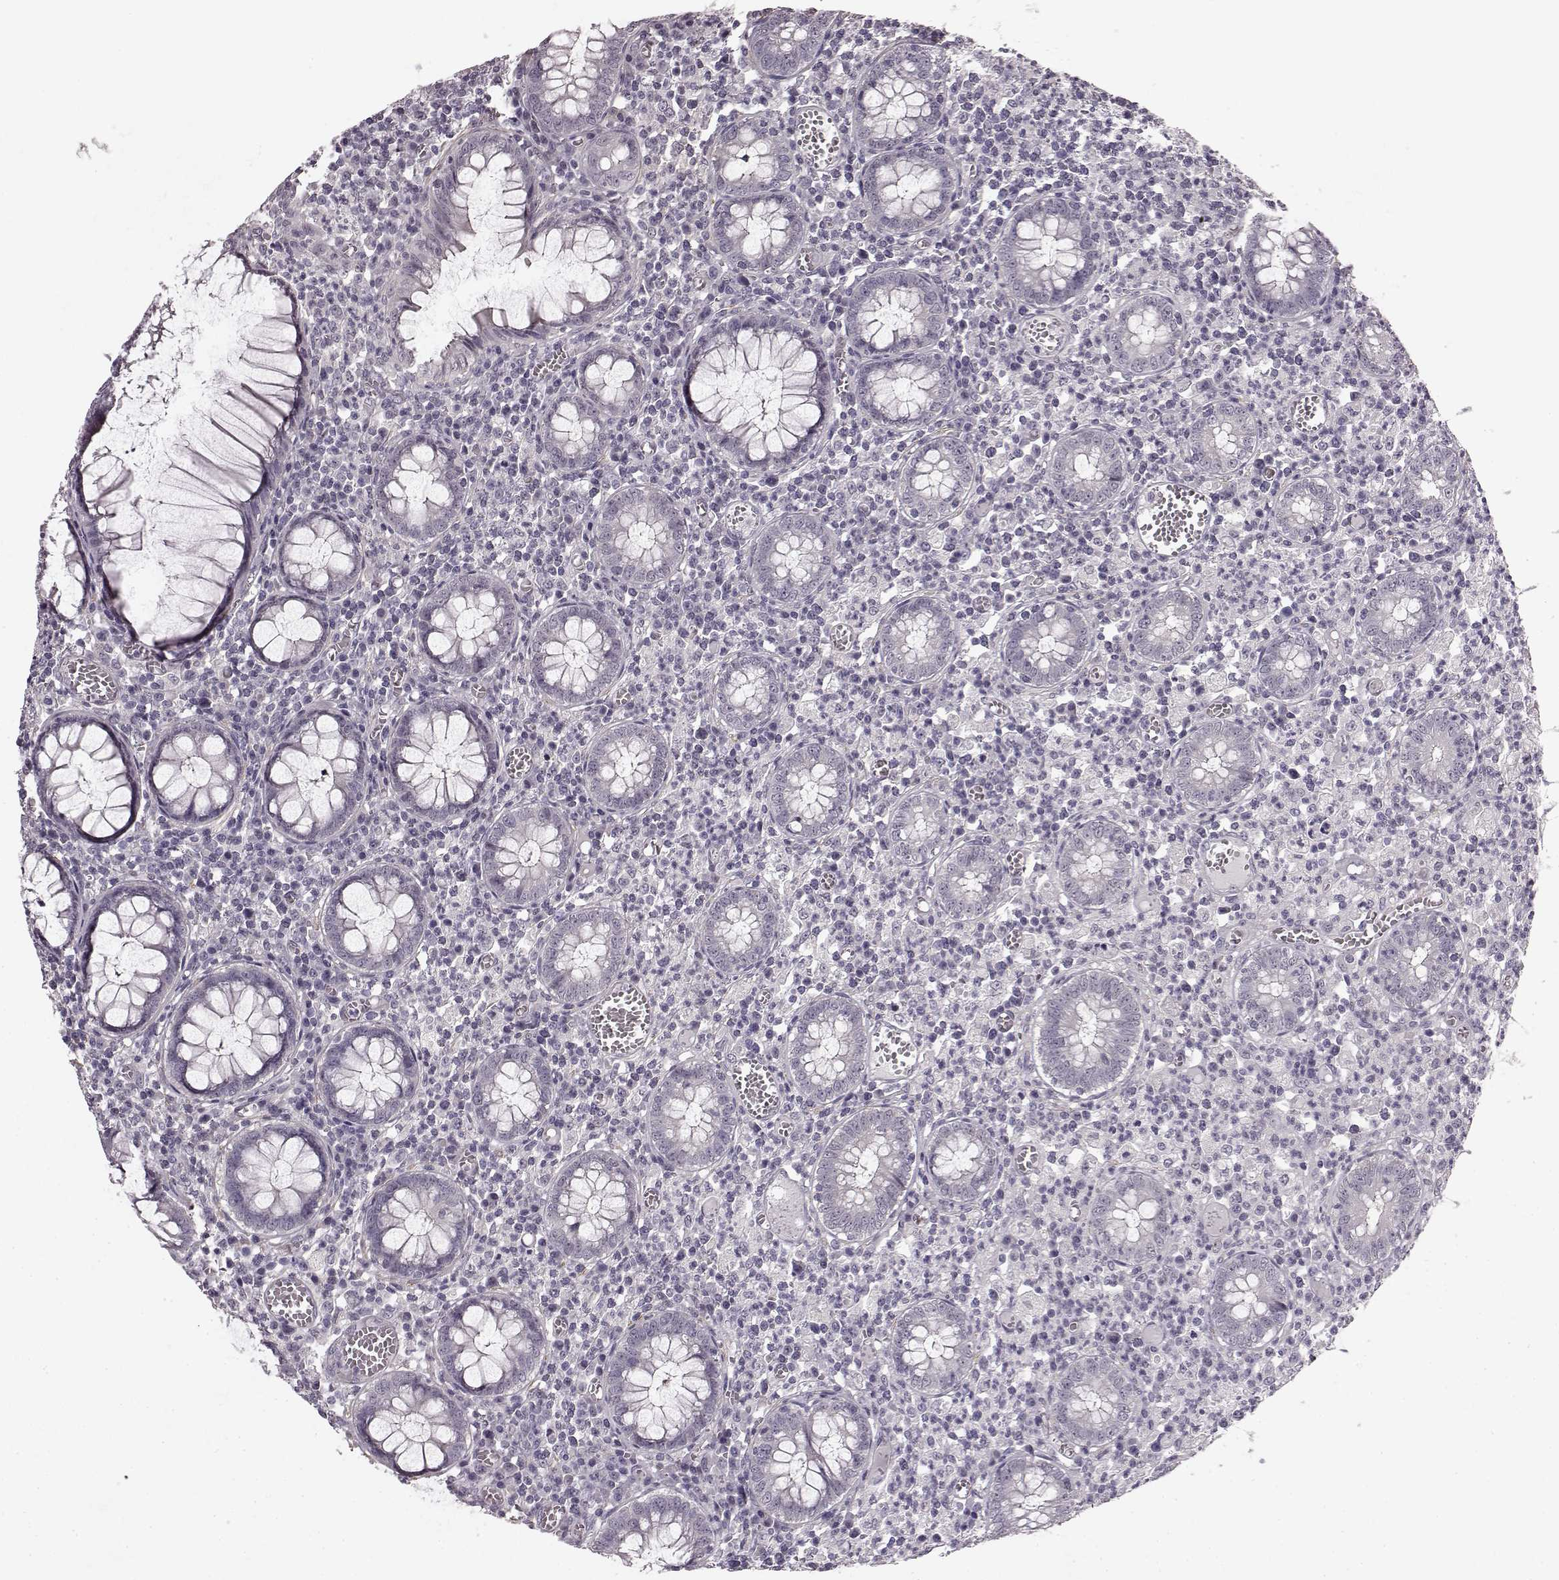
{"staining": {"intensity": "negative", "quantity": "none", "location": "none"}, "tissue": "colorectal cancer", "cell_type": "Tumor cells", "image_type": "cancer", "snomed": [{"axis": "morphology", "description": "Normal tissue, NOS"}, {"axis": "morphology", "description": "Adenocarcinoma, NOS"}, {"axis": "topography", "description": "Colon"}], "caption": "There is no significant expression in tumor cells of colorectal cancer. (DAB IHC with hematoxylin counter stain).", "gene": "SLCO3A1", "patient": {"sex": "male", "age": 65}}